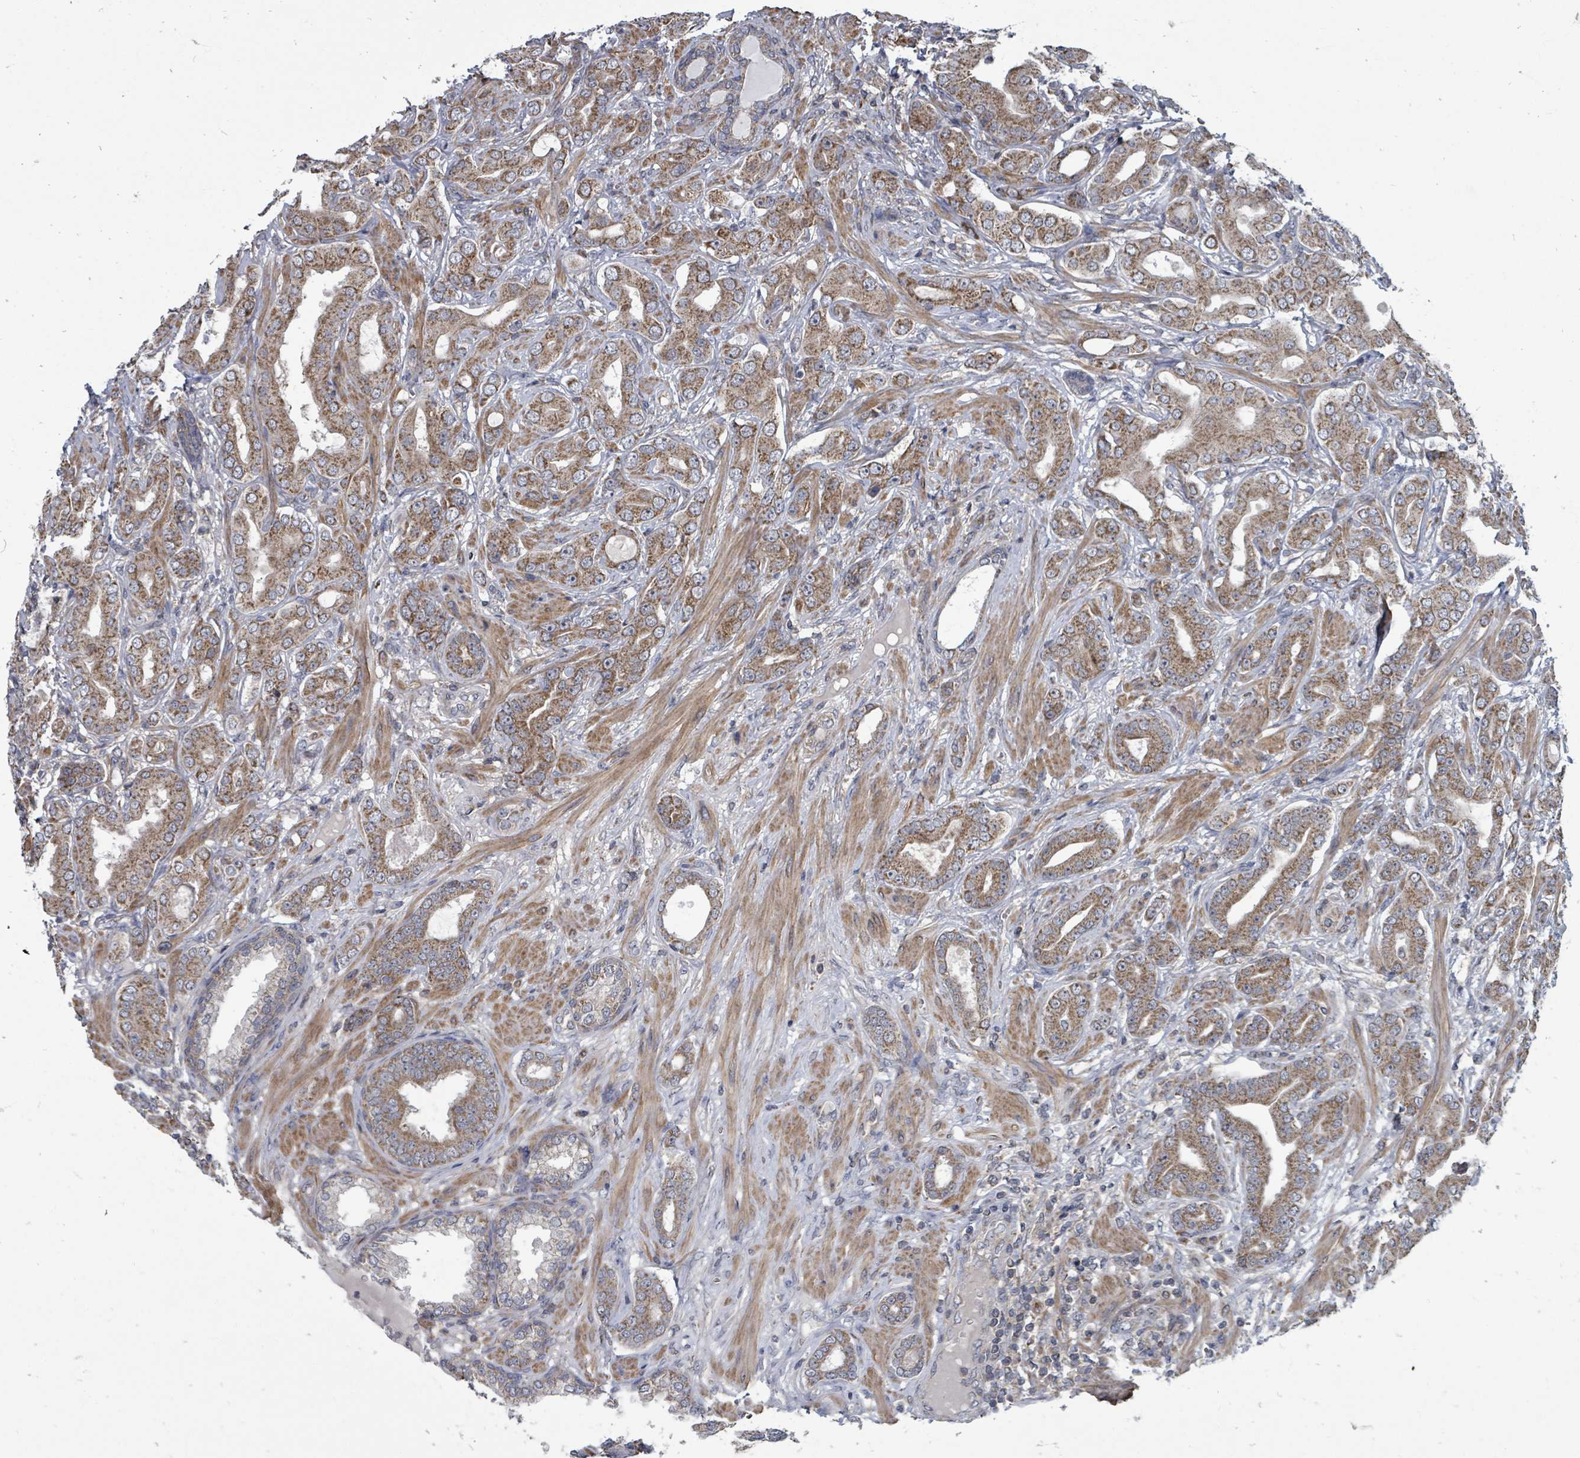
{"staining": {"intensity": "moderate", "quantity": ">75%", "location": "cytoplasmic/membranous"}, "tissue": "prostate cancer", "cell_type": "Tumor cells", "image_type": "cancer", "snomed": [{"axis": "morphology", "description": "Adenocarcinoma, Low grade"}, {"axis": "topography", "description": "Prostate"}], "caption": "Prostate adenocarcinoma (low-grade) stained with IHC displays moderate cytoplasmic/membranous expression in about >75% of tumor cells. Nuclei are stained in blue.", "gene": "MAGOHB", "patient": {"sex": "male", "age": 57}}